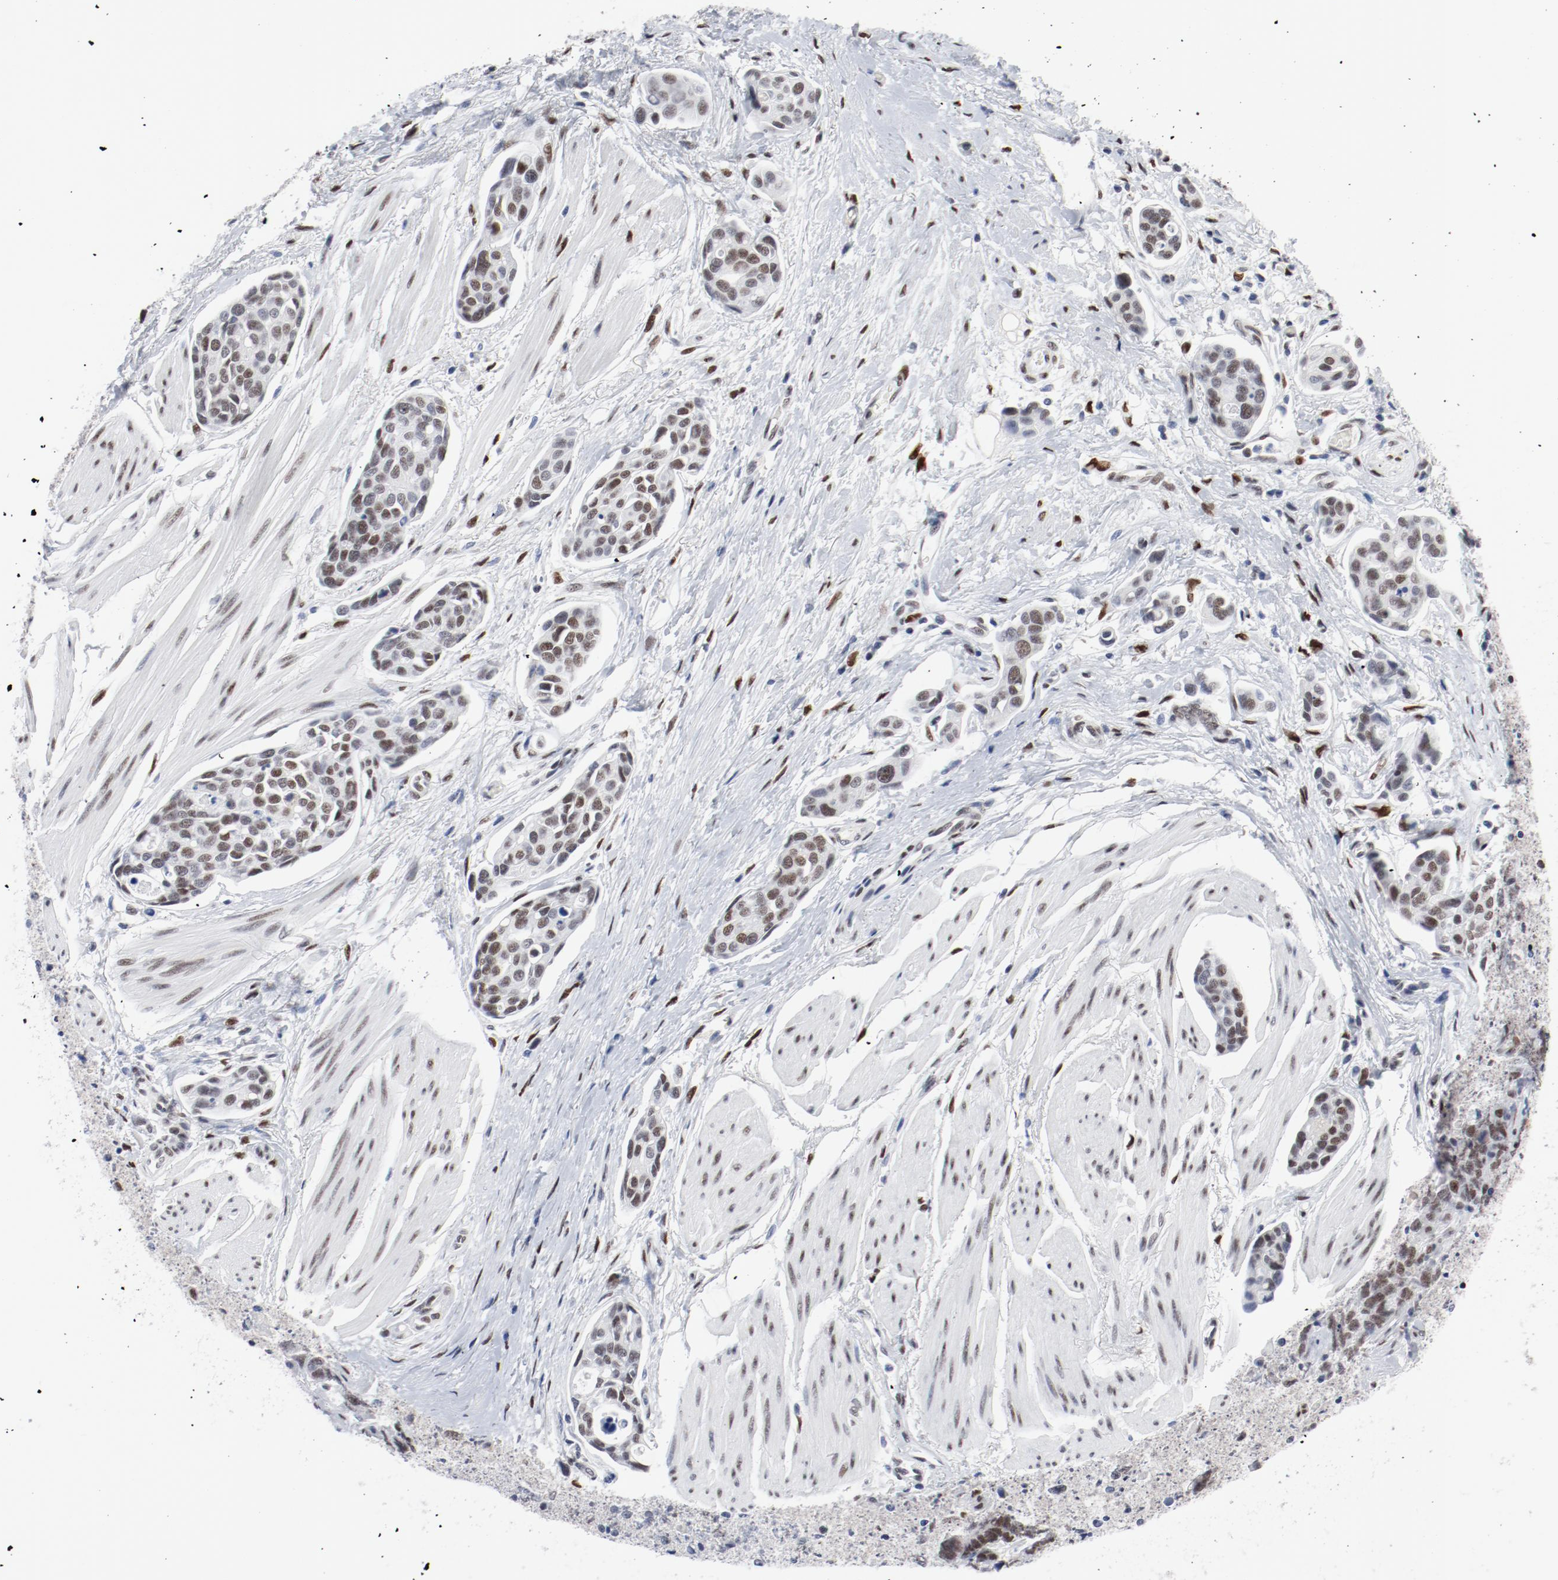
{"staining": {"intensity": "moderate", "quantity": ">75%", "location": "nuclear"}, "tissue": "urothelial cancer", "cell_type": "Tumor cells", "image_type": "cancer", "snomed": [{"axis": "morphology", "description": "Urothelial carcinoma, High grade"}, {"axis": "topography", "description": "Urinary bladder"}], "caption": "Immunohistochemical staining of human urothelial cancer displays medium levels of moderate nuclear staining in approximately >75% of tumor cells.", "gene": "ARNT", "patient": {"sex": "male", "age": 78}}